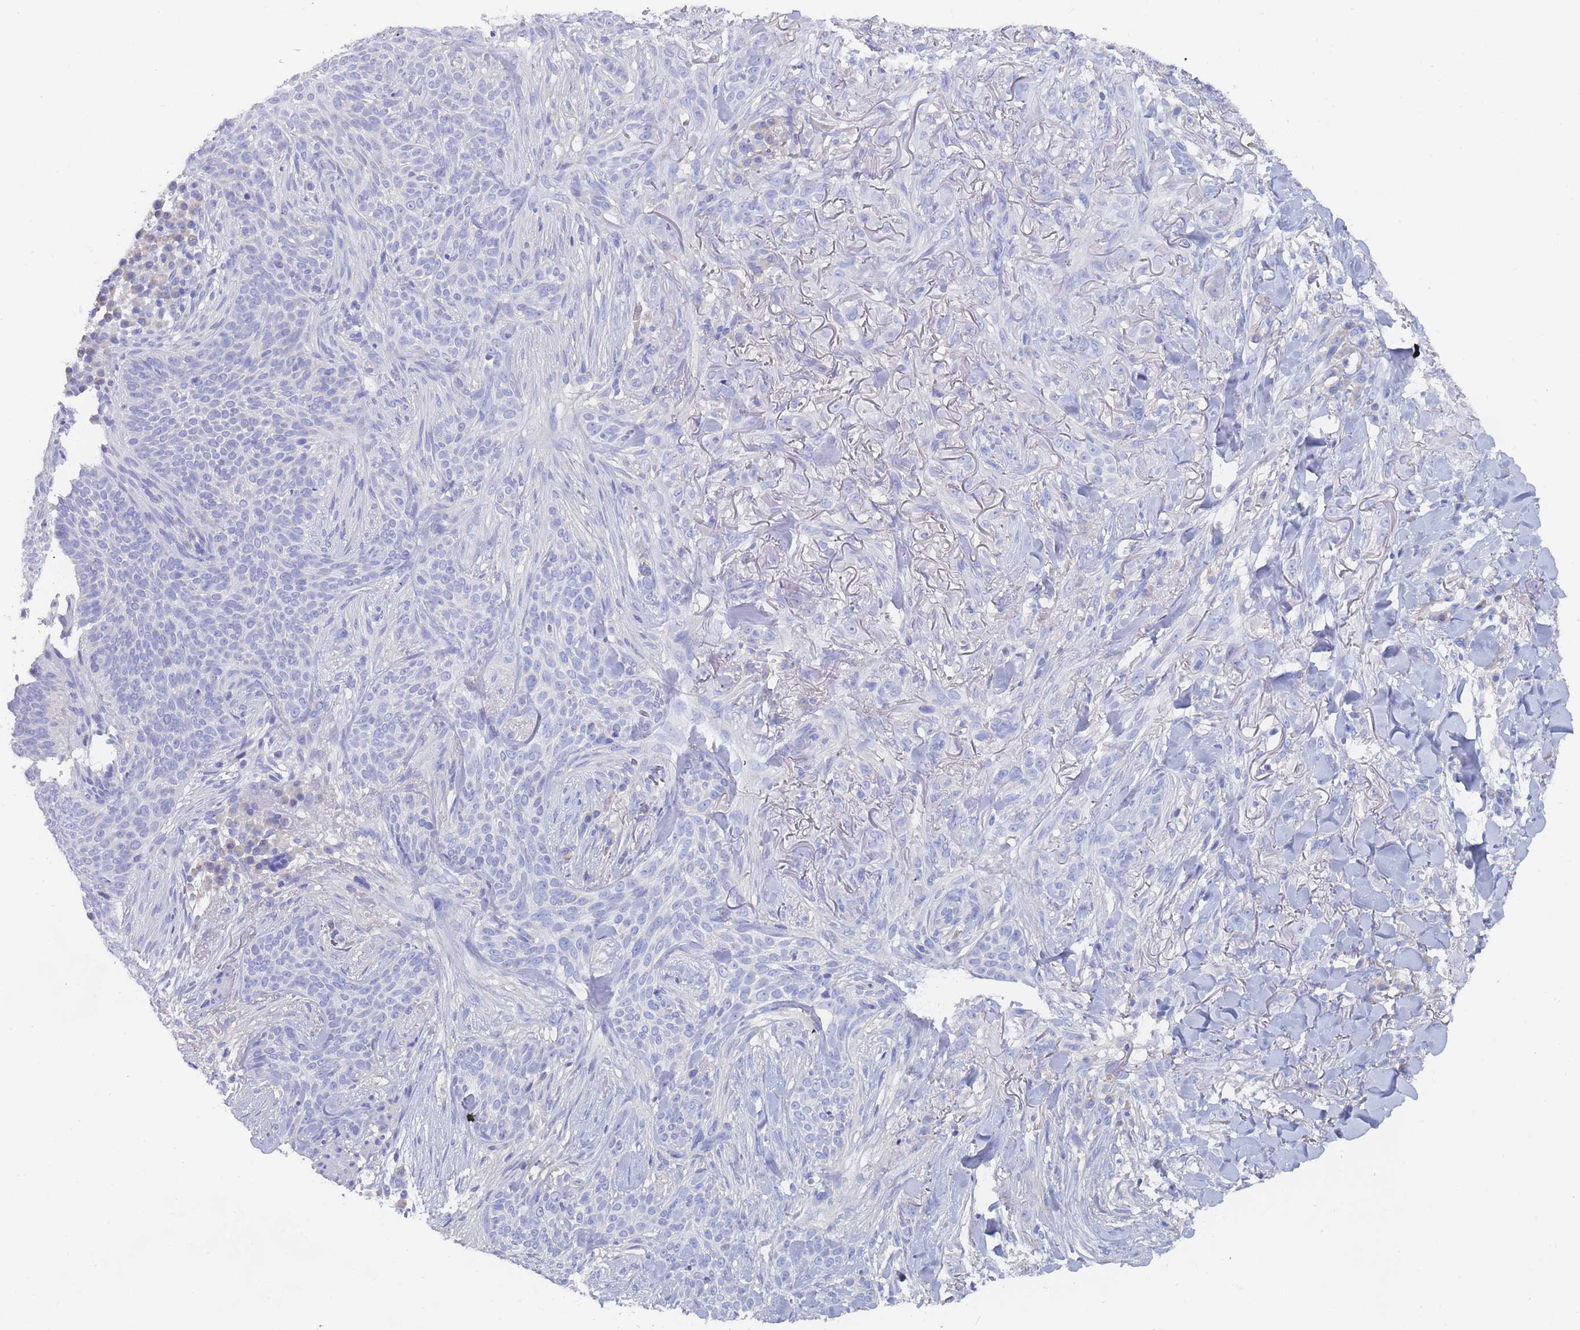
{"staining": {"intensity": "negative", "quantity": "none", "location": "none"}, "tissue": "skin cancer", "cell_type": "Tumor cells", "image_type": "cancer", "snomed": [{"axis": "morphology", "description": "Basal cell carcinoma"}, {"axis": "topography", "description": "Skin"}], "caption": "Immunohistochemistry photomicrograph of neoplastic tissue: human basal cell carcinoma (skin) stained with DAB (3,3'-diaminobenzidine) displays no significant protein positivity in tumor cells.", "gene": "SLC25A35", "patient": {"sex": "male", "age": 72}}